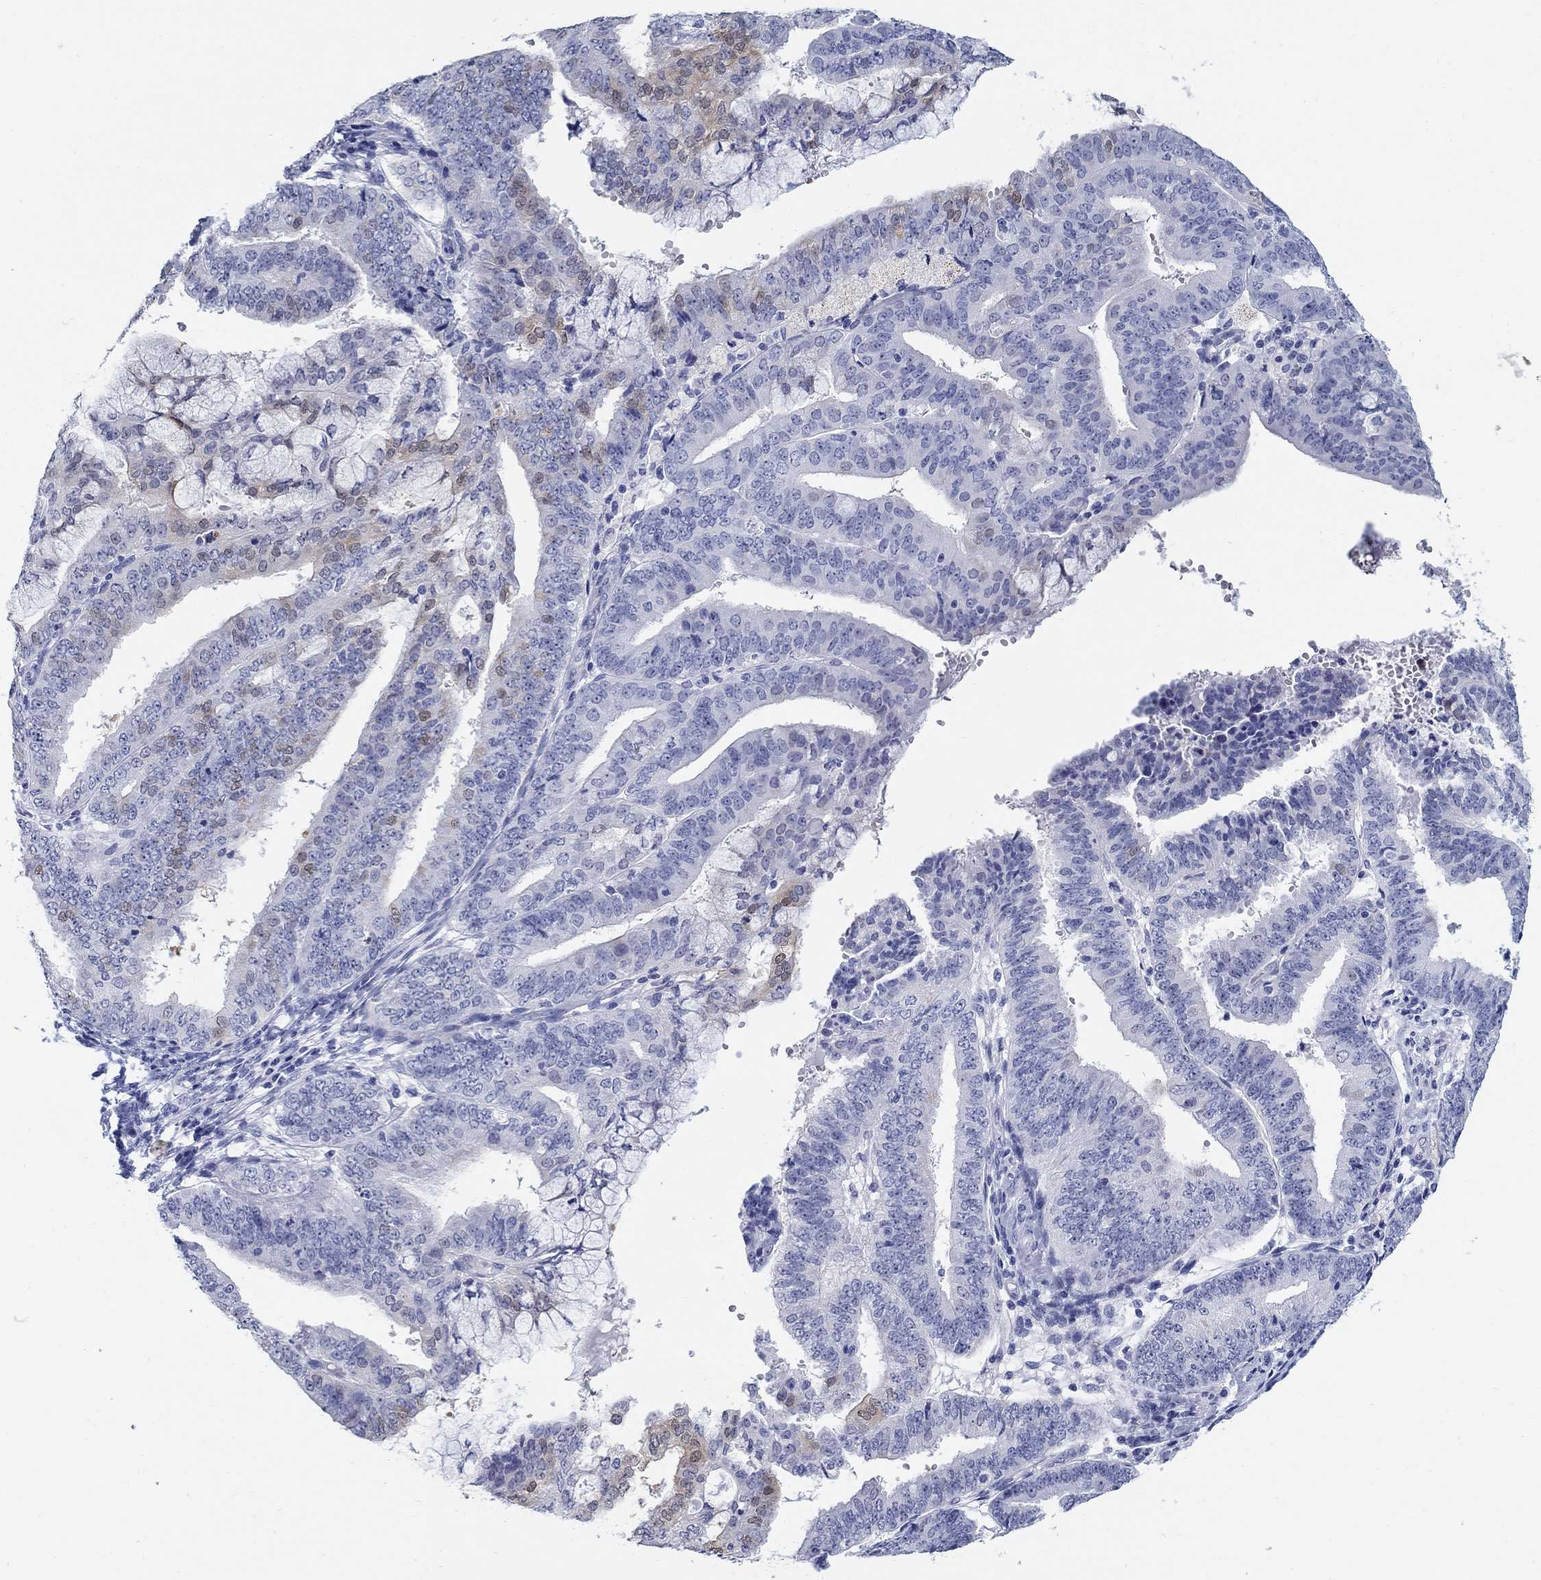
{"staining": {"intensity": "moderate", "quantity": "<25%", "location": "cytoplasmic/membranous,nuclear"}, "tissue": "endometrial cancer", "cell_type": "Tumor cells", "image_type": "cancer", "snomed": [{"axis": "morphology", "description": "Adenocarcinoma, NOS"}, {"axis": "topography", "description": "Endometrium"}], "caption": "Human endometrial cancer (adenocarcinoma) stained with a brown dye exhibits moderate cytoplasmic/membranous and nuclear positive positivity in about <25% of tumor cells.", "gene": "AKR1C2", "patient": {"sex": "female", "age": 63}}